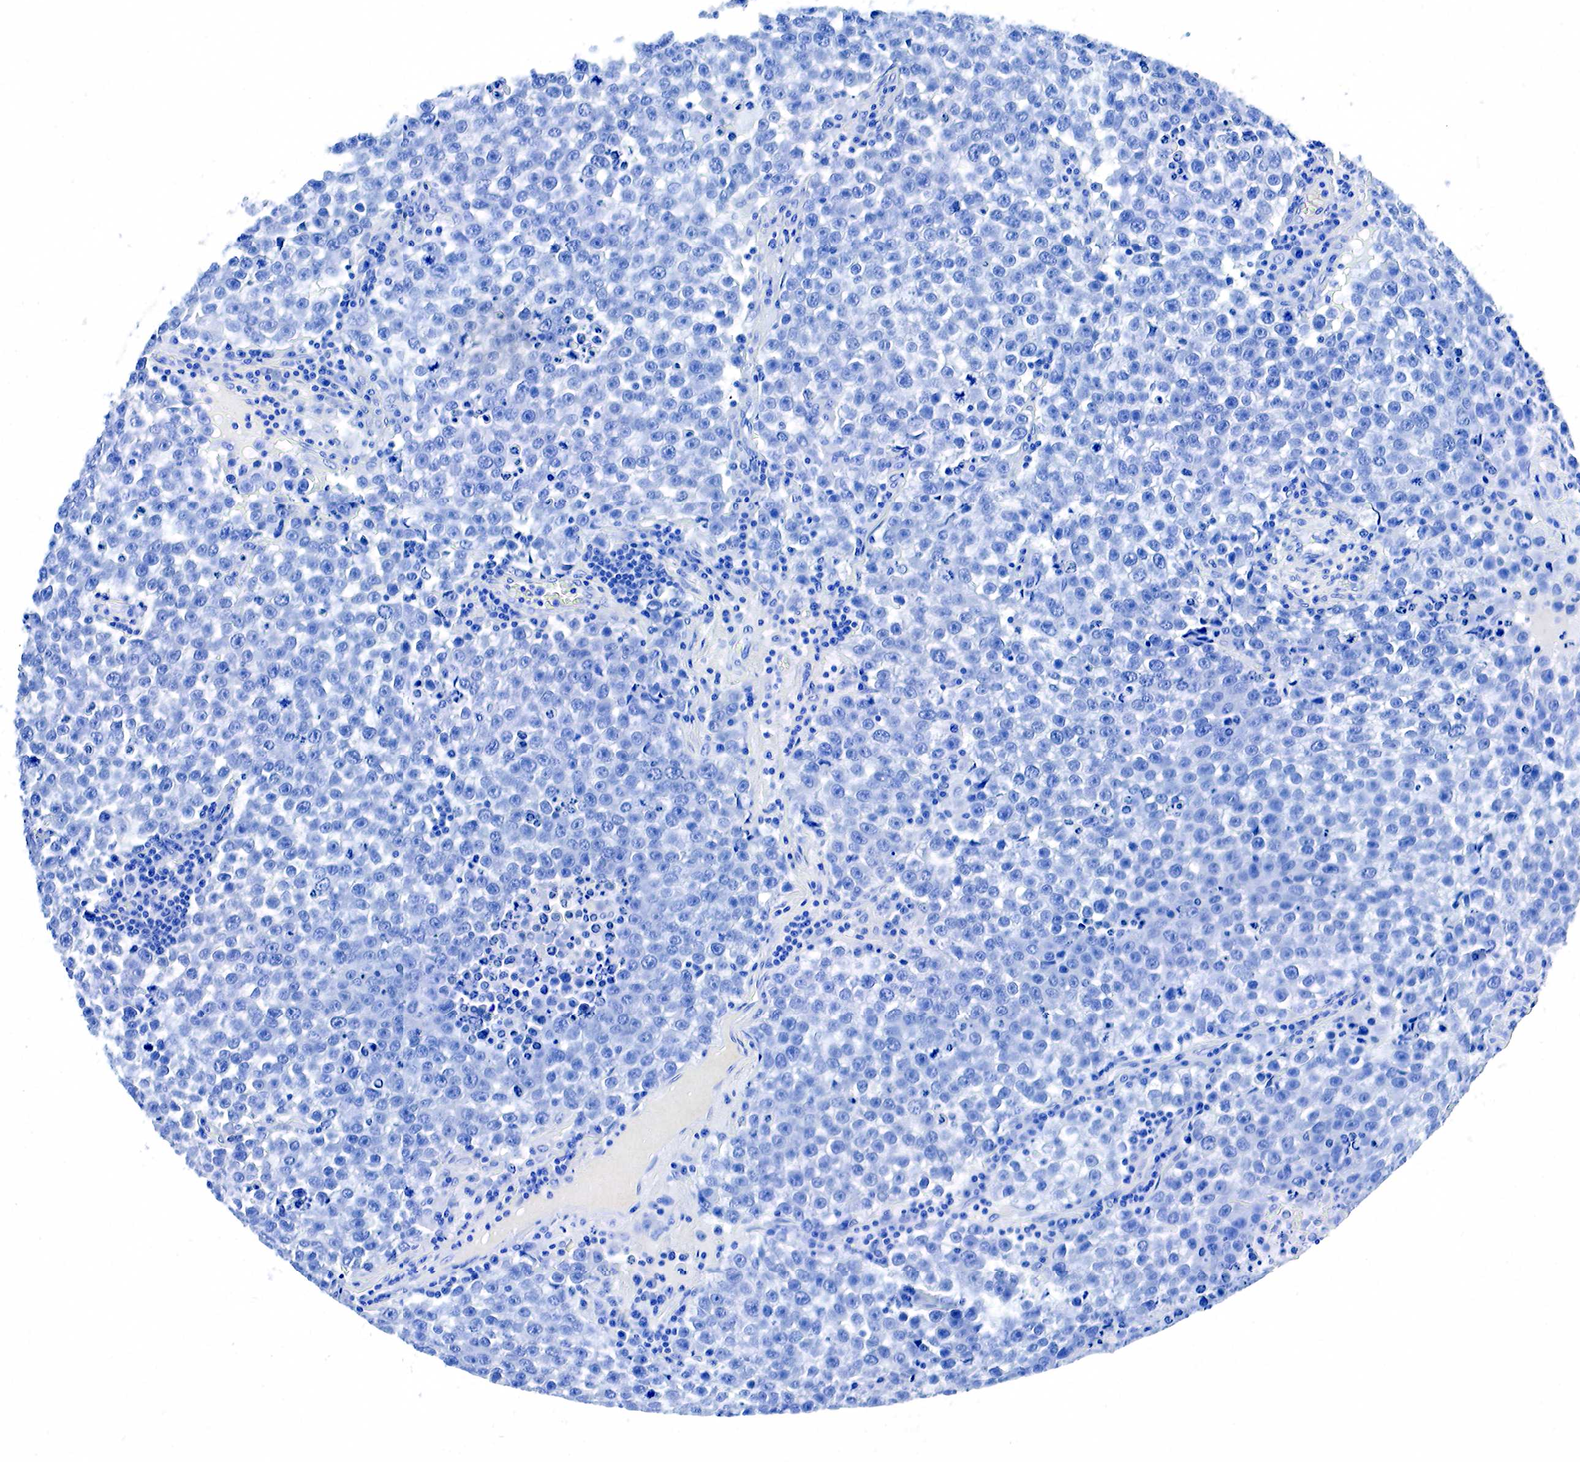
{"staining": {"intensity": "negative", "quantity": "none", "location": "none"}, "tissue": "testis cancer", "cell_type": "Tumor cells", "image_type": "cancer", "snomed": [{"axis": "morphology", "description": "Seminoma, NOS"}, {"axis": "topography", "description": "Testis"}], "caption": "The IHC image has no significant staining in tumor cells of testis cancer (seminoma) tissue.", "gene": "ACP3", "patient": {"sex": "male", "age": 36}}